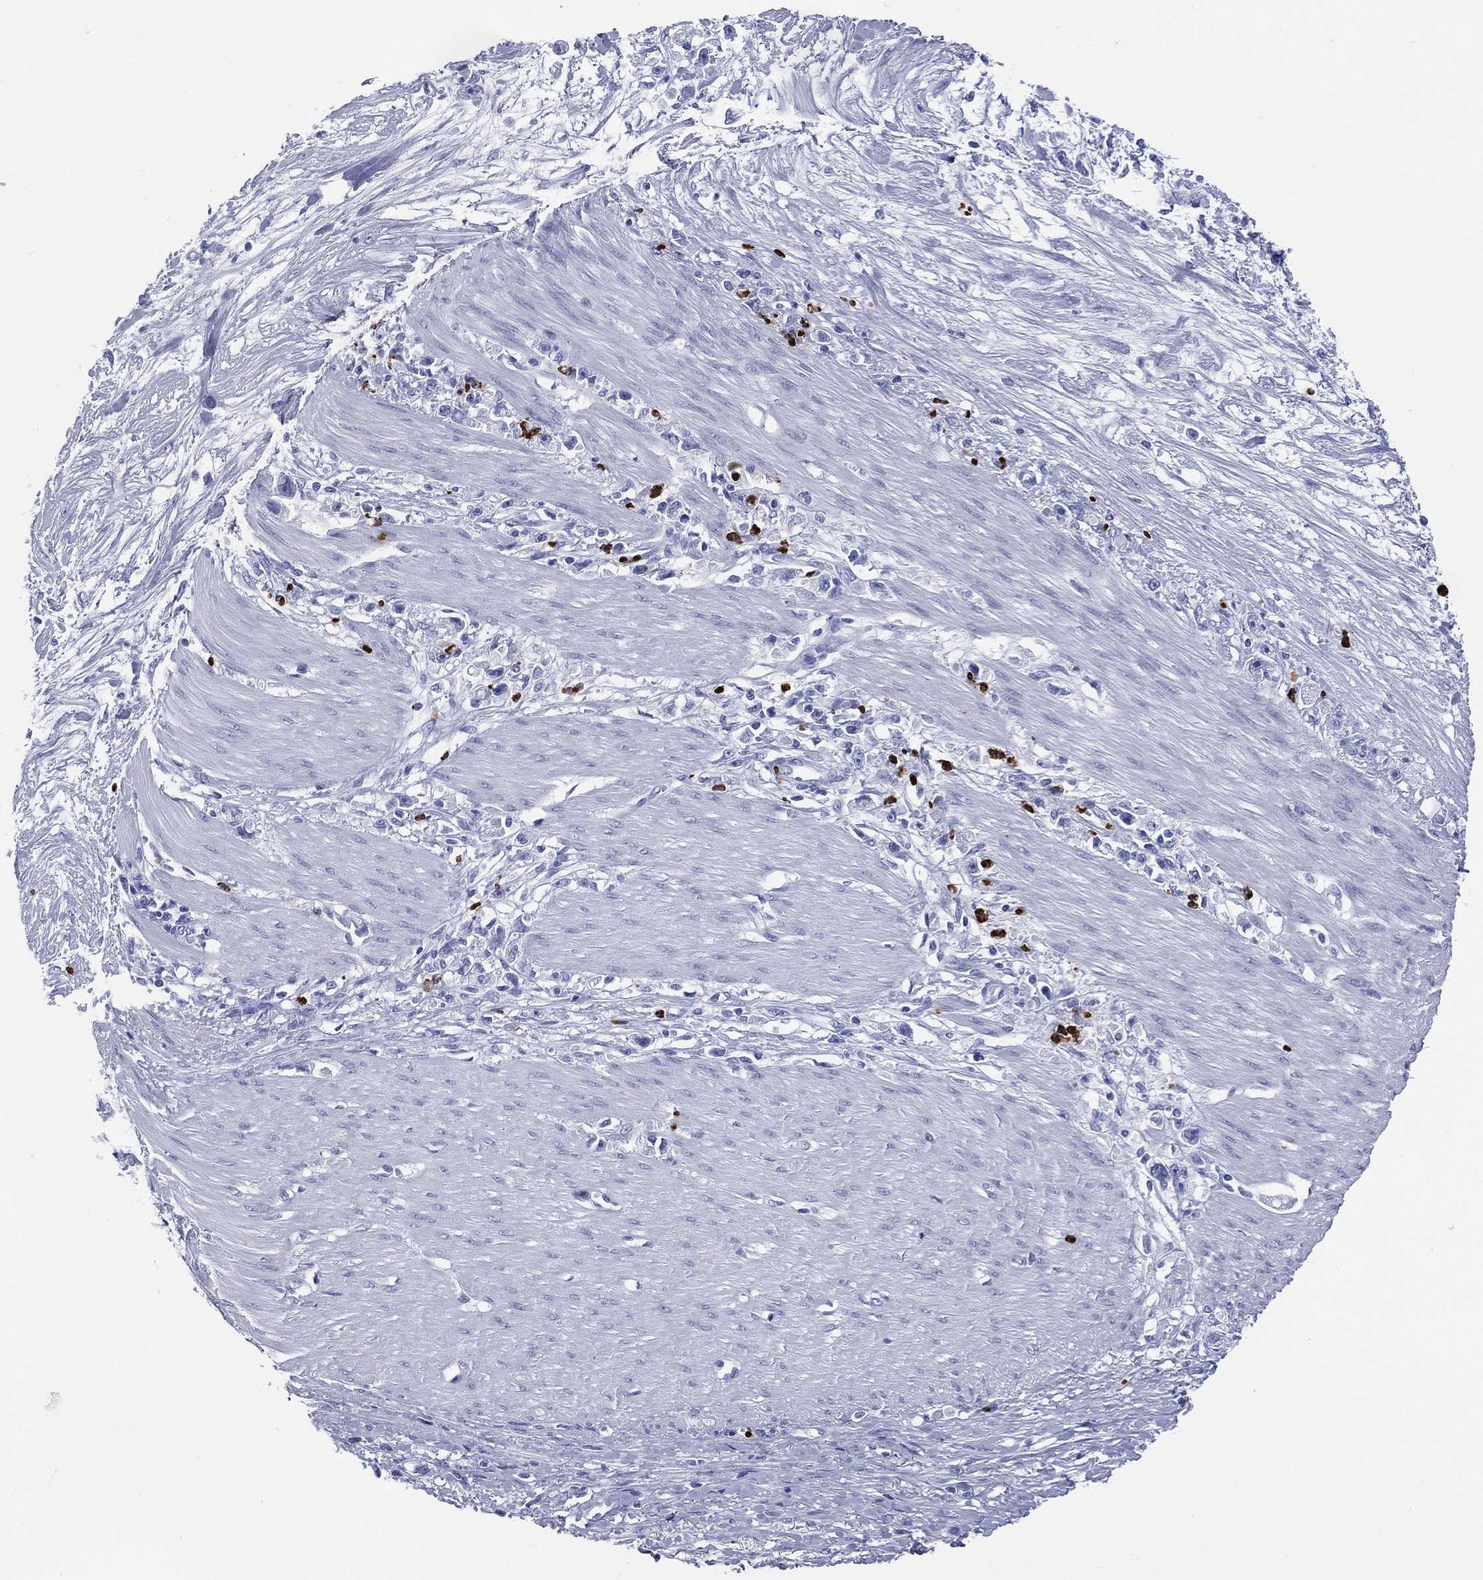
{"staining": {"intensity": "negative", "quantity": "none", "location": "none"}, "tissue": "stomach cancer", "cell_type": "Tumor cells", "image_type": "cancer", "snomed": [{"axis": "morphology", "description": "Adenocarcinoma, NOS"}, {"axis": "topography", "description": "Stomach"}], "caption": "A high-resolution histopathology image shows IHC staining of stomach cancer, which shows no significant expression in tumor cells.", "gene": "PGLYRP1", "patient": {"sex": "female", "age": 59}}